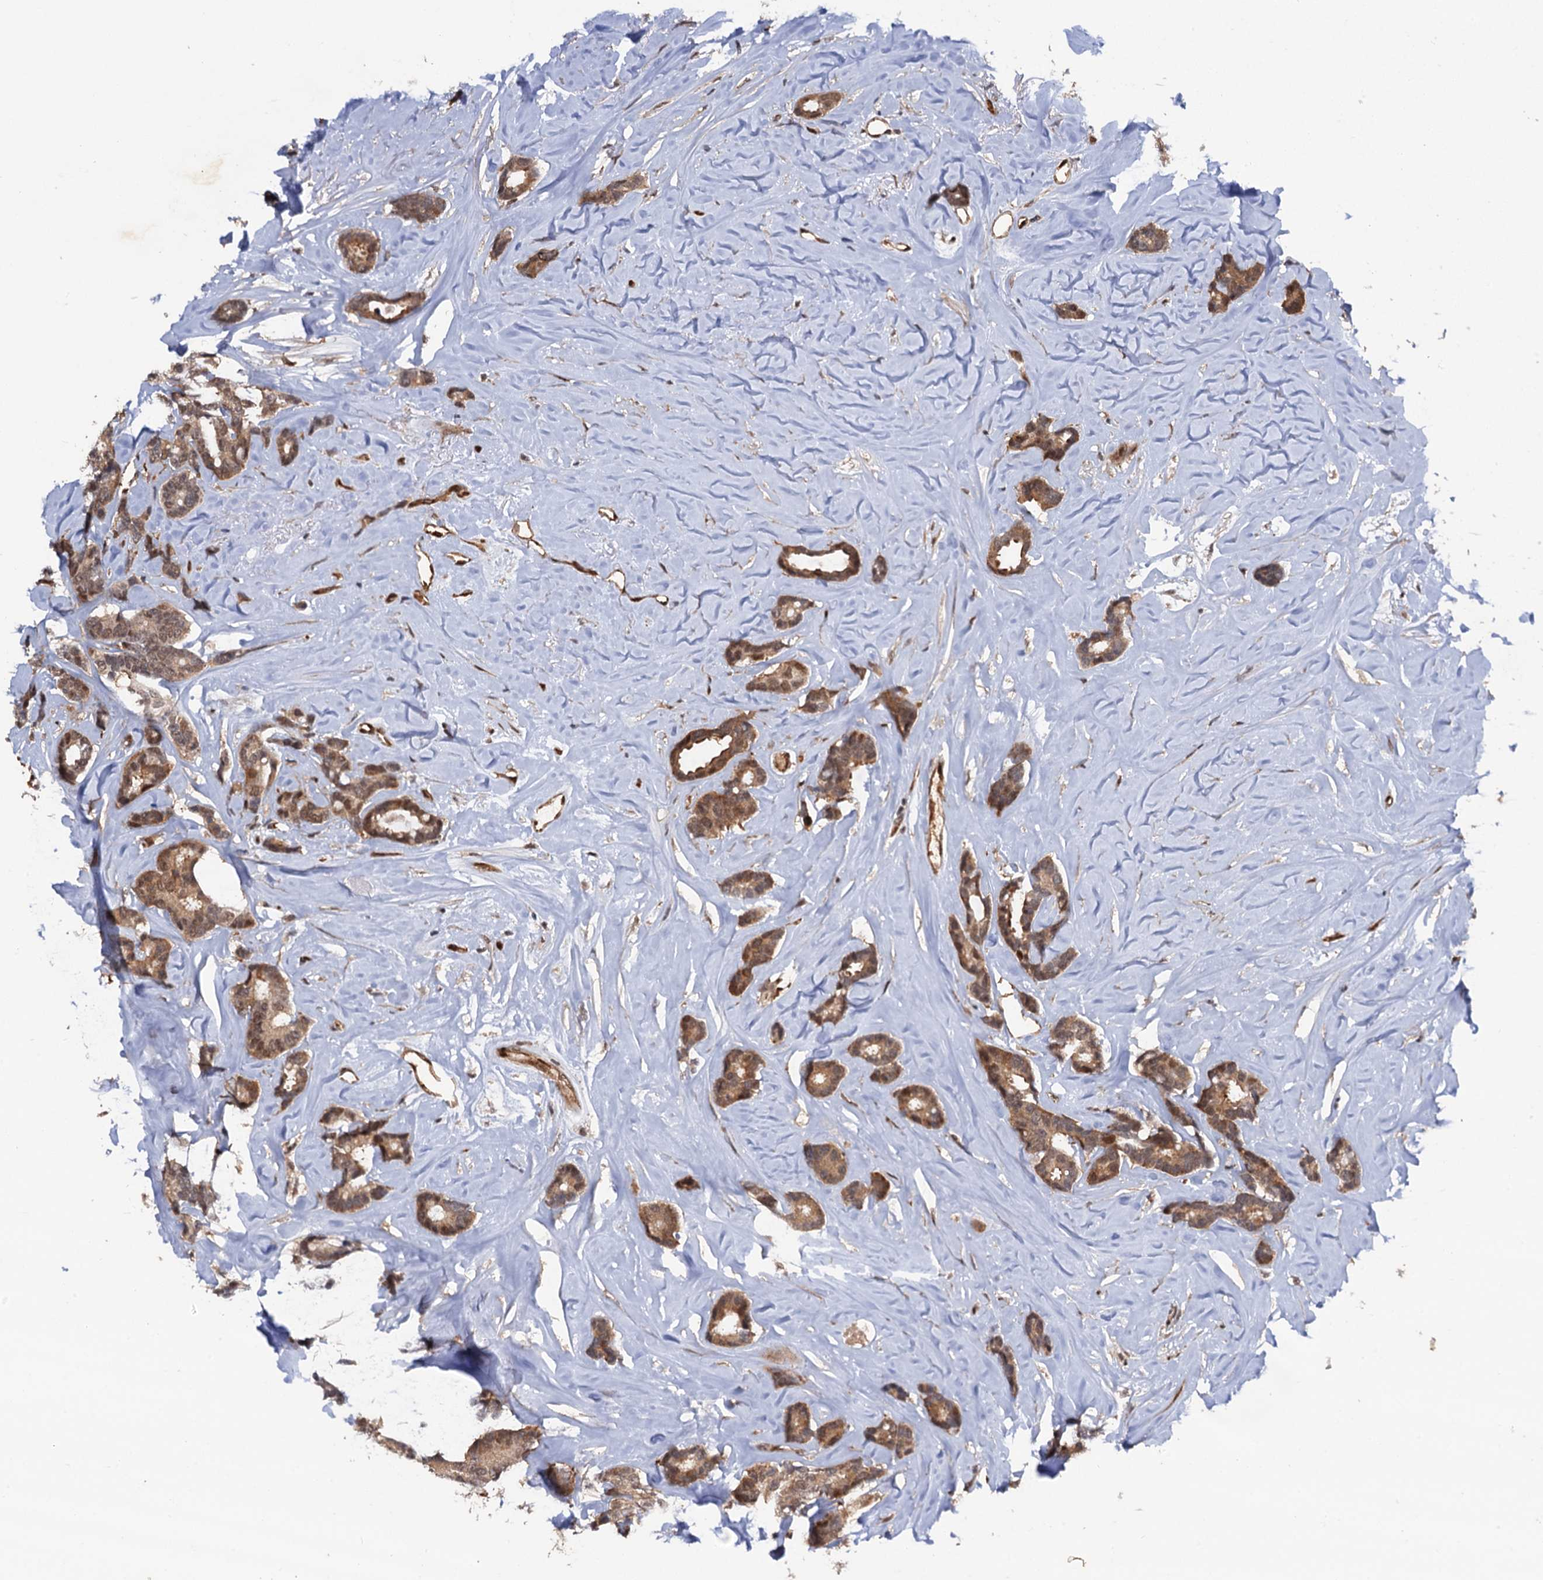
{"staining": {"intensity": "moderate", "quantity": ">75%", "location": "cytoplasmic/membranous,nuclear"}, "tissue": "breast cancer", "cell_type": "Tumor cells", "image_type": "cancer", "snomed": [{"axis": "morphology", "description": "Duct carcinoma"}, {"axis": "topography", "description": "Breast"}], "caption": "This histopathology image shows IHC staining of human invasive ductal carcinoma (breast), with medium moderate cytoplasmic/membranous and nuclear staining in approximately >75% of tumor cells.", "gene": "CDC23", "patient": {"sex": "female", "age": 87}}